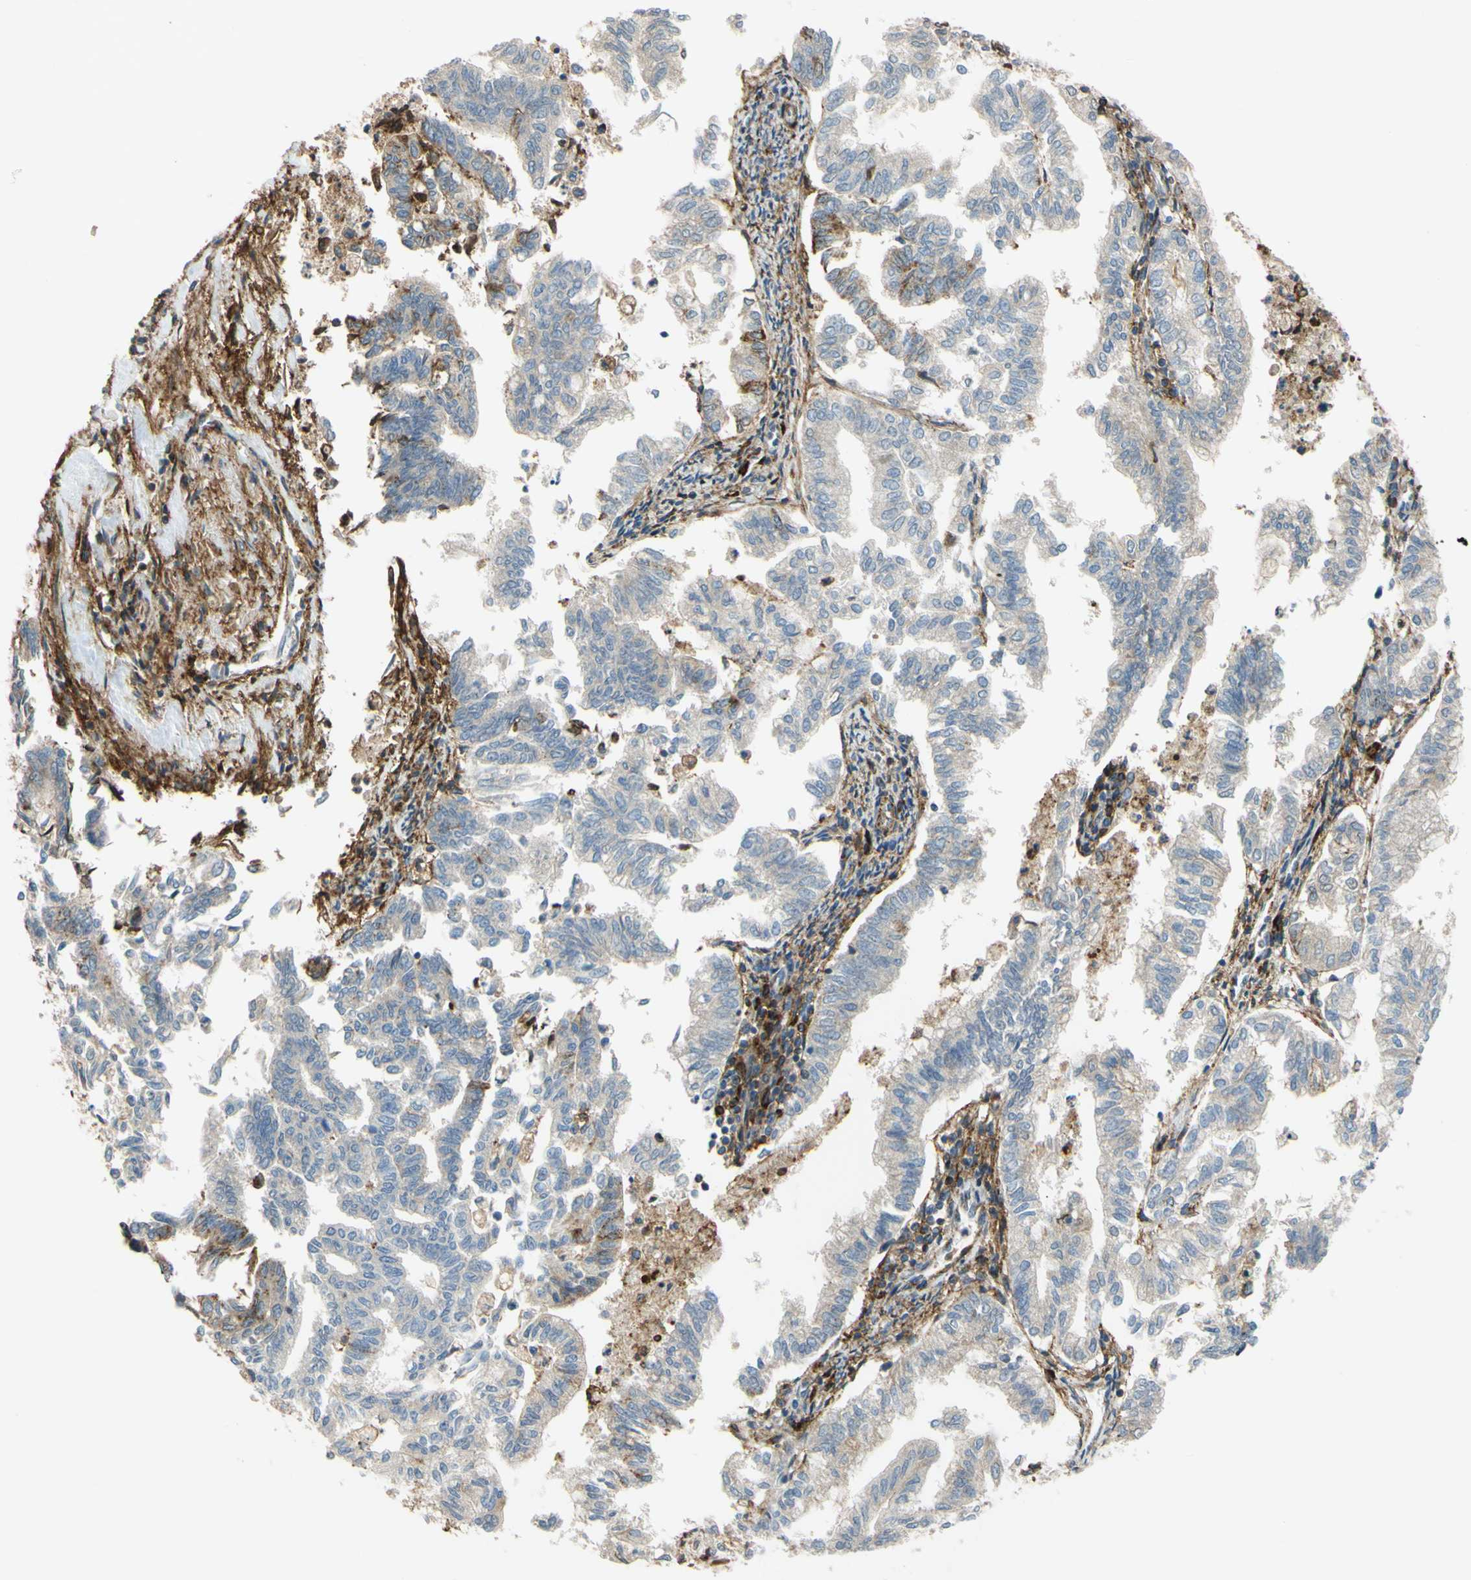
{"staining": {"intensity": "weak", "quantity": "<25%", "location": "cytoplasmic/membranous"}, "tissue": "endometrial cancer", "cell_type": "Tumor cells", "image_type": "cancer", "snomed": [{"axis": "morphology", "description": "Necrosis, NOS"}, {"axis": "morphology", "description": "Adenocarcinoma, NOS"}, {"axis": "topography", "description": "Endometrium"}], "caption": "This is a histopathology image of IHC staining of endometrial adenocarcinoma, which shows no expression in tumor cells.", "gene": "POR", "patient": {"sex": "female", "age": 79}}